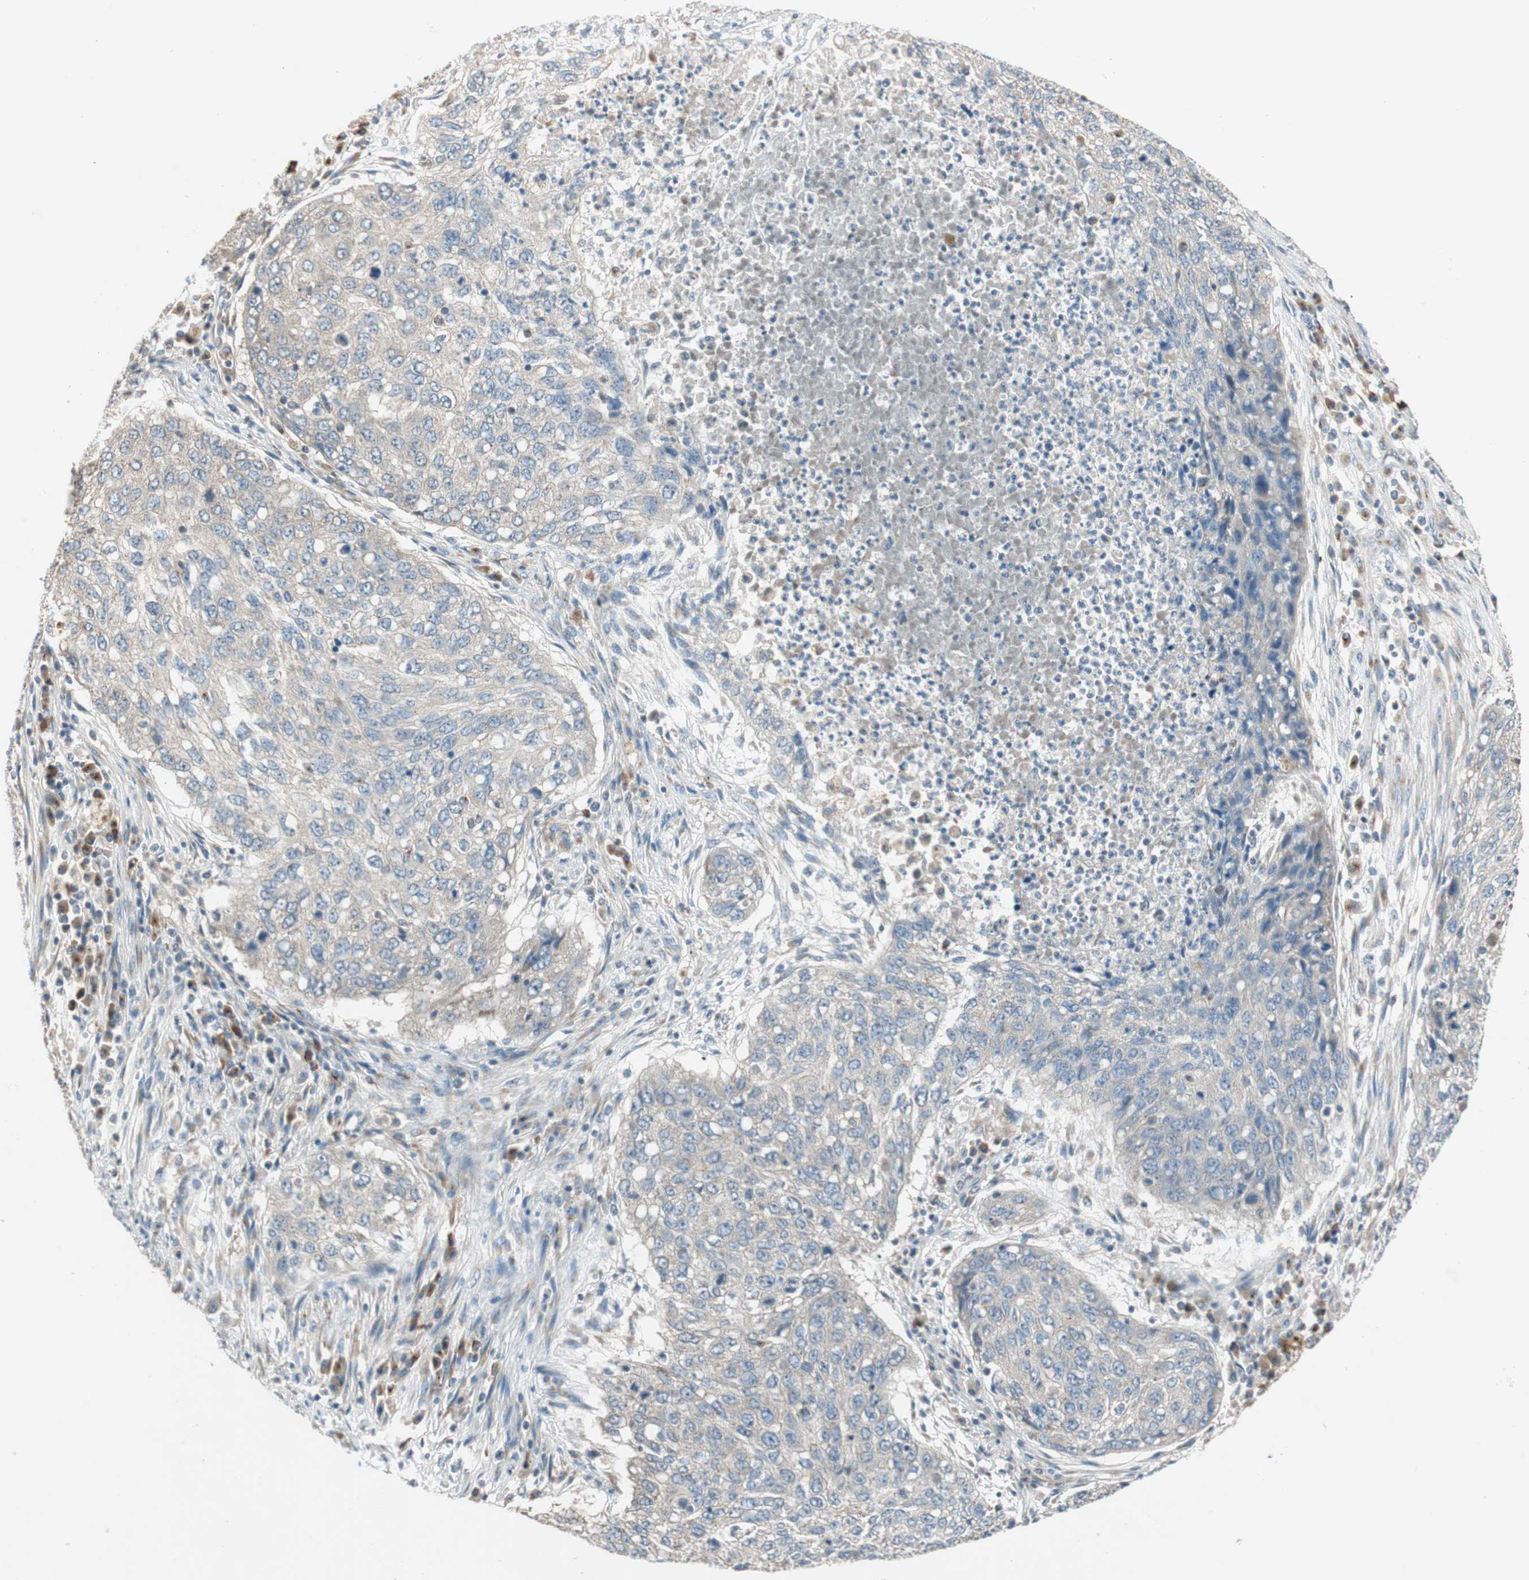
{"staining": {"intensity": "negative", "quantity": "none", "location": "none"}, "tissue": "lung cancer", "cell_type": "Tumor cells", "image_type": "cancer", "snomed": [{"axis": "morphology", "description": "Squamous cell carcinoma, NOS"}, {"axis": "topography", "description": "Lung"}], "caption": "DAB immunohistochemical staining of lung cancer displays no significant staining in tumor cells. The staining is performed using DAB (3,3'-diaminobenzidine) brown chromogen with nuclei counter-stained in using hematoxylin.", "gene": "SEC16A", "patient": {"sex": "female", "age": 63}}